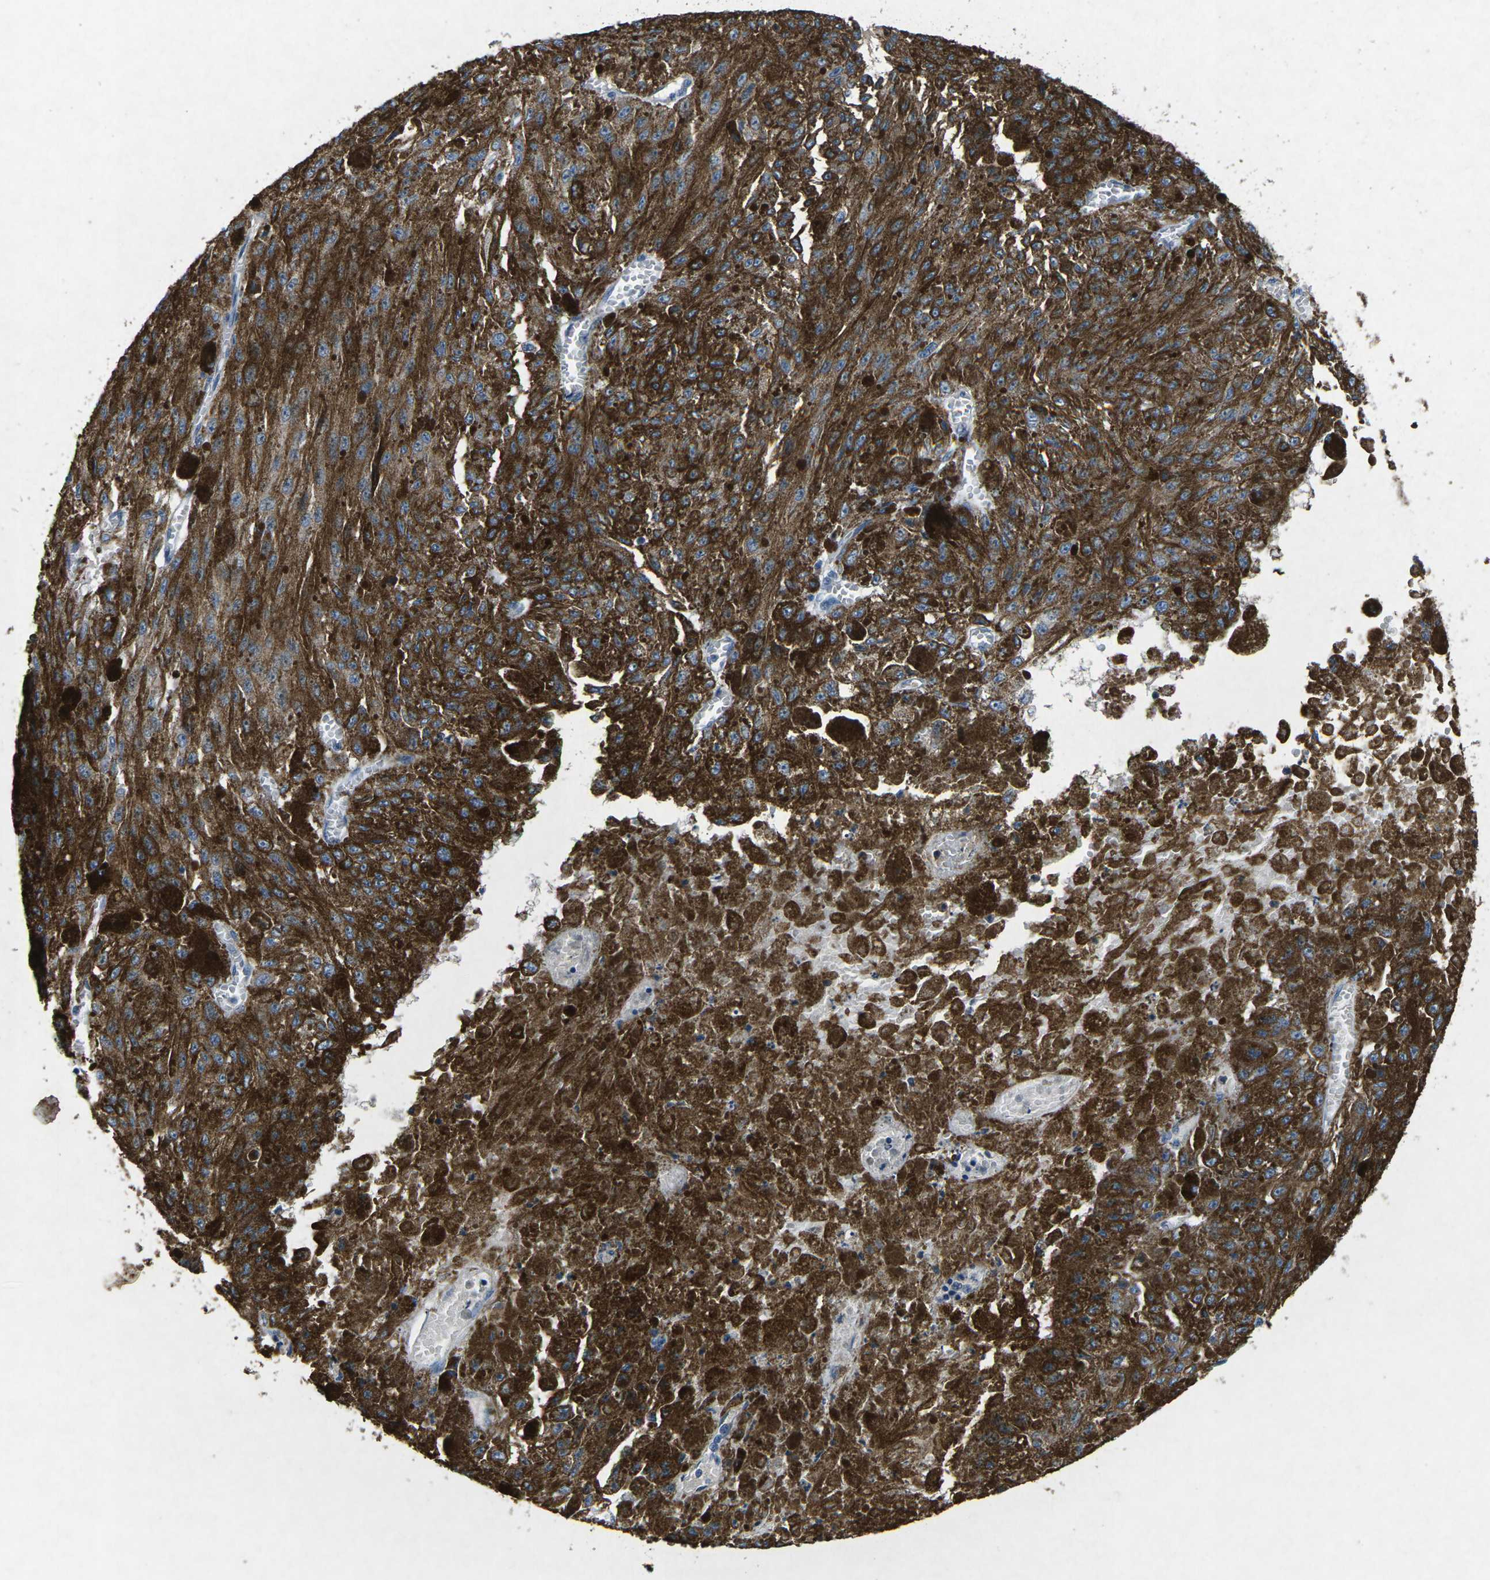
{"staining": {"intensity": "negative", "quantity": "none", "location": "none"}, "tissue": "melanoma", "cell_type": "Tumor cells", "image_type": "cancer", "snomed": [{"axis": "morphology", "description": "Malignant melanoma, NOS"}, {"axis": "topography", "description": "Other"}], "caption": "This histopathology image is of melanoma stained with immunohistochemistry (IHC) to label a protein in brown with the nuclei are counter-stained blue. There is no staining in tumor cells.", "gene": "PLG", "patient": {"sex": "male", "age": 79}}